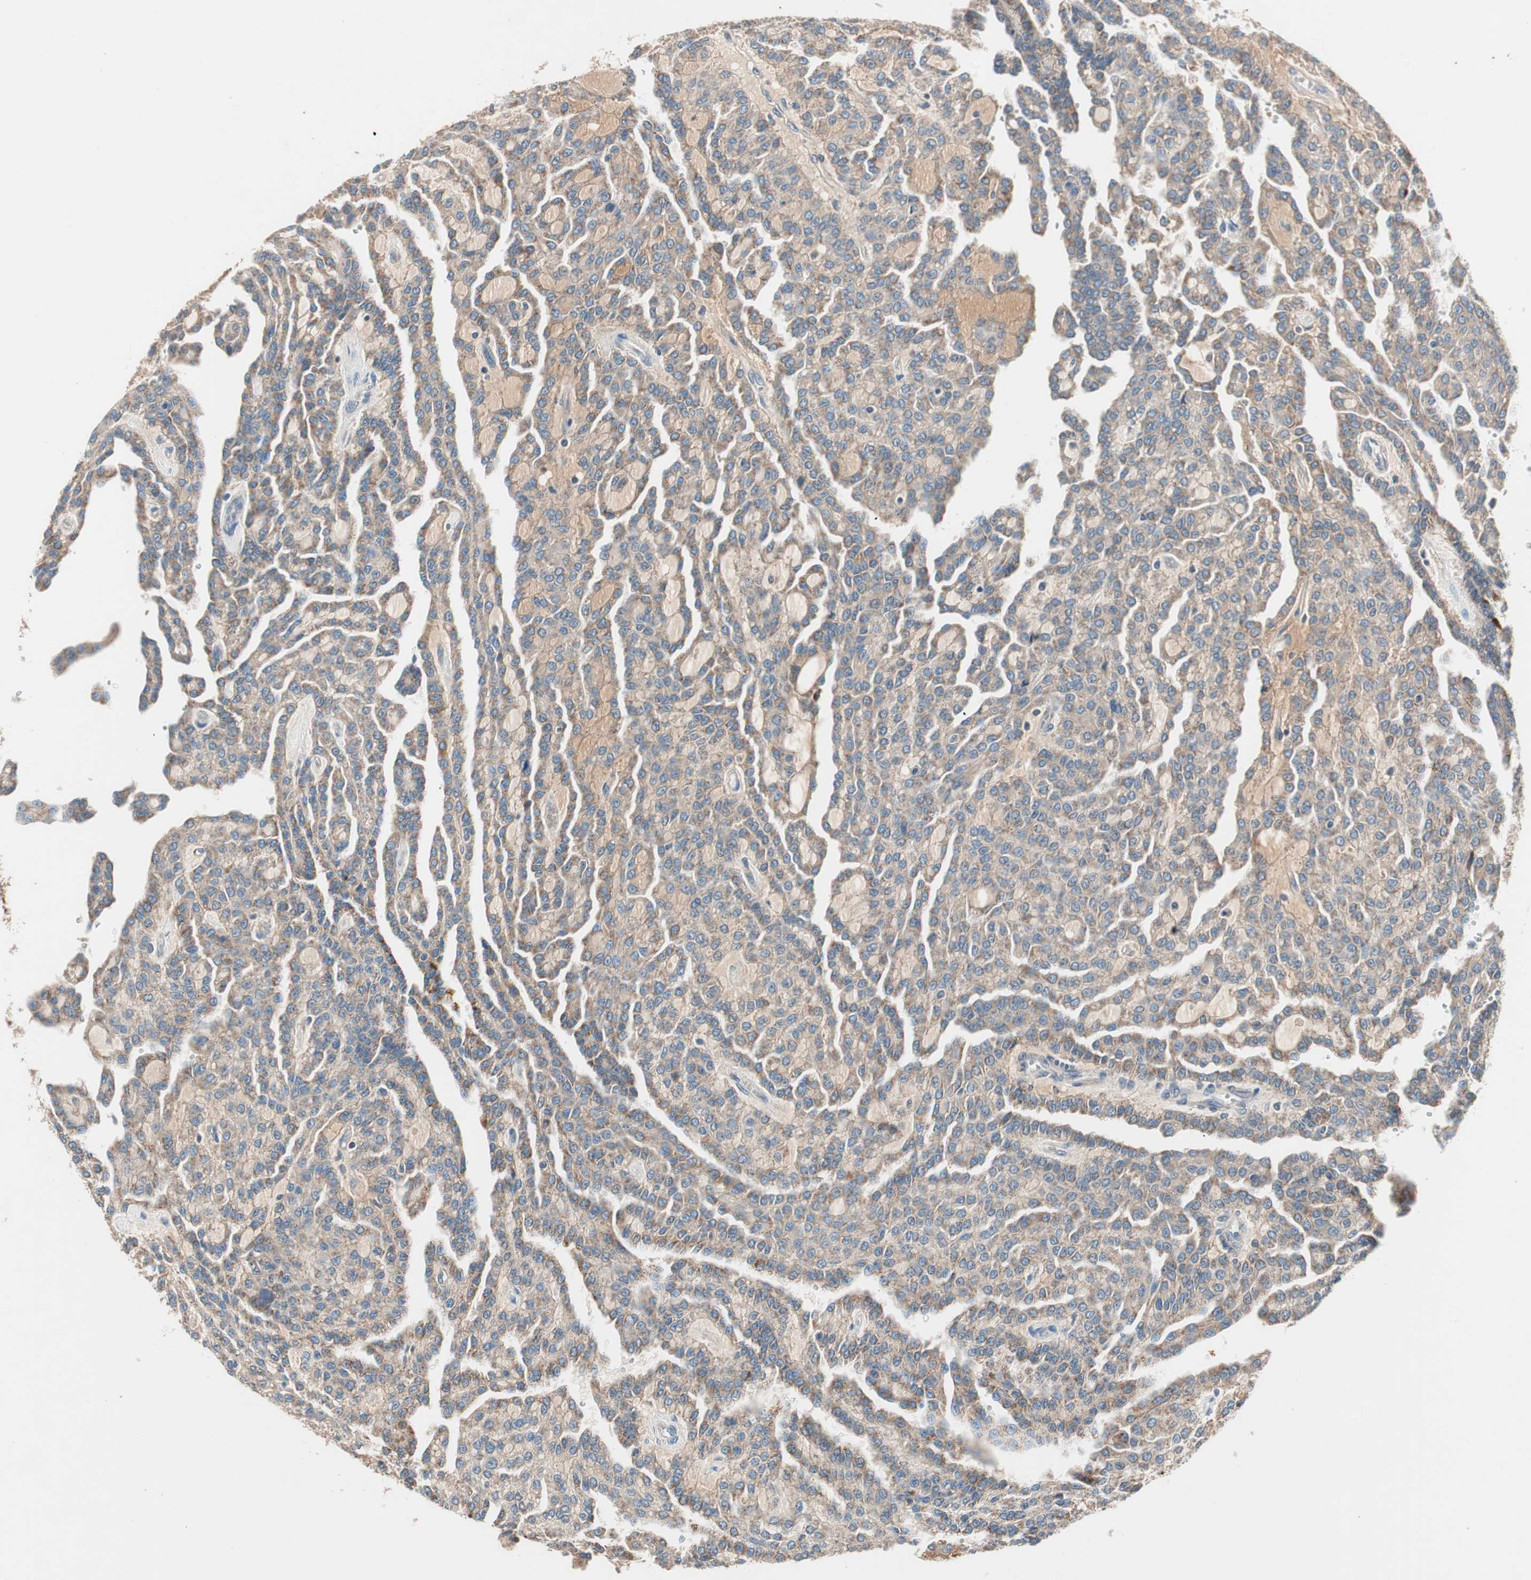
{"staining": {"intensity": "weak", "quantity": ">75%", "location": "cytoplasmic/membranous"}, "tissue": "renal cancer", "cell_type": "Tumor cells", "image_type": "cancer", "snomed": [{"axis": "morphology", "description": "Adenocarcinoma, NOS"}, {"axis": "topography", "description": "Kidney"}], "caption": "Protein expression analysis of human renal cancer reveals weak cytoplasmic/membranous expression in about >75% of tumor cells.", "gene": "HPN", "patient": {"sex": "male", "age": 63}}